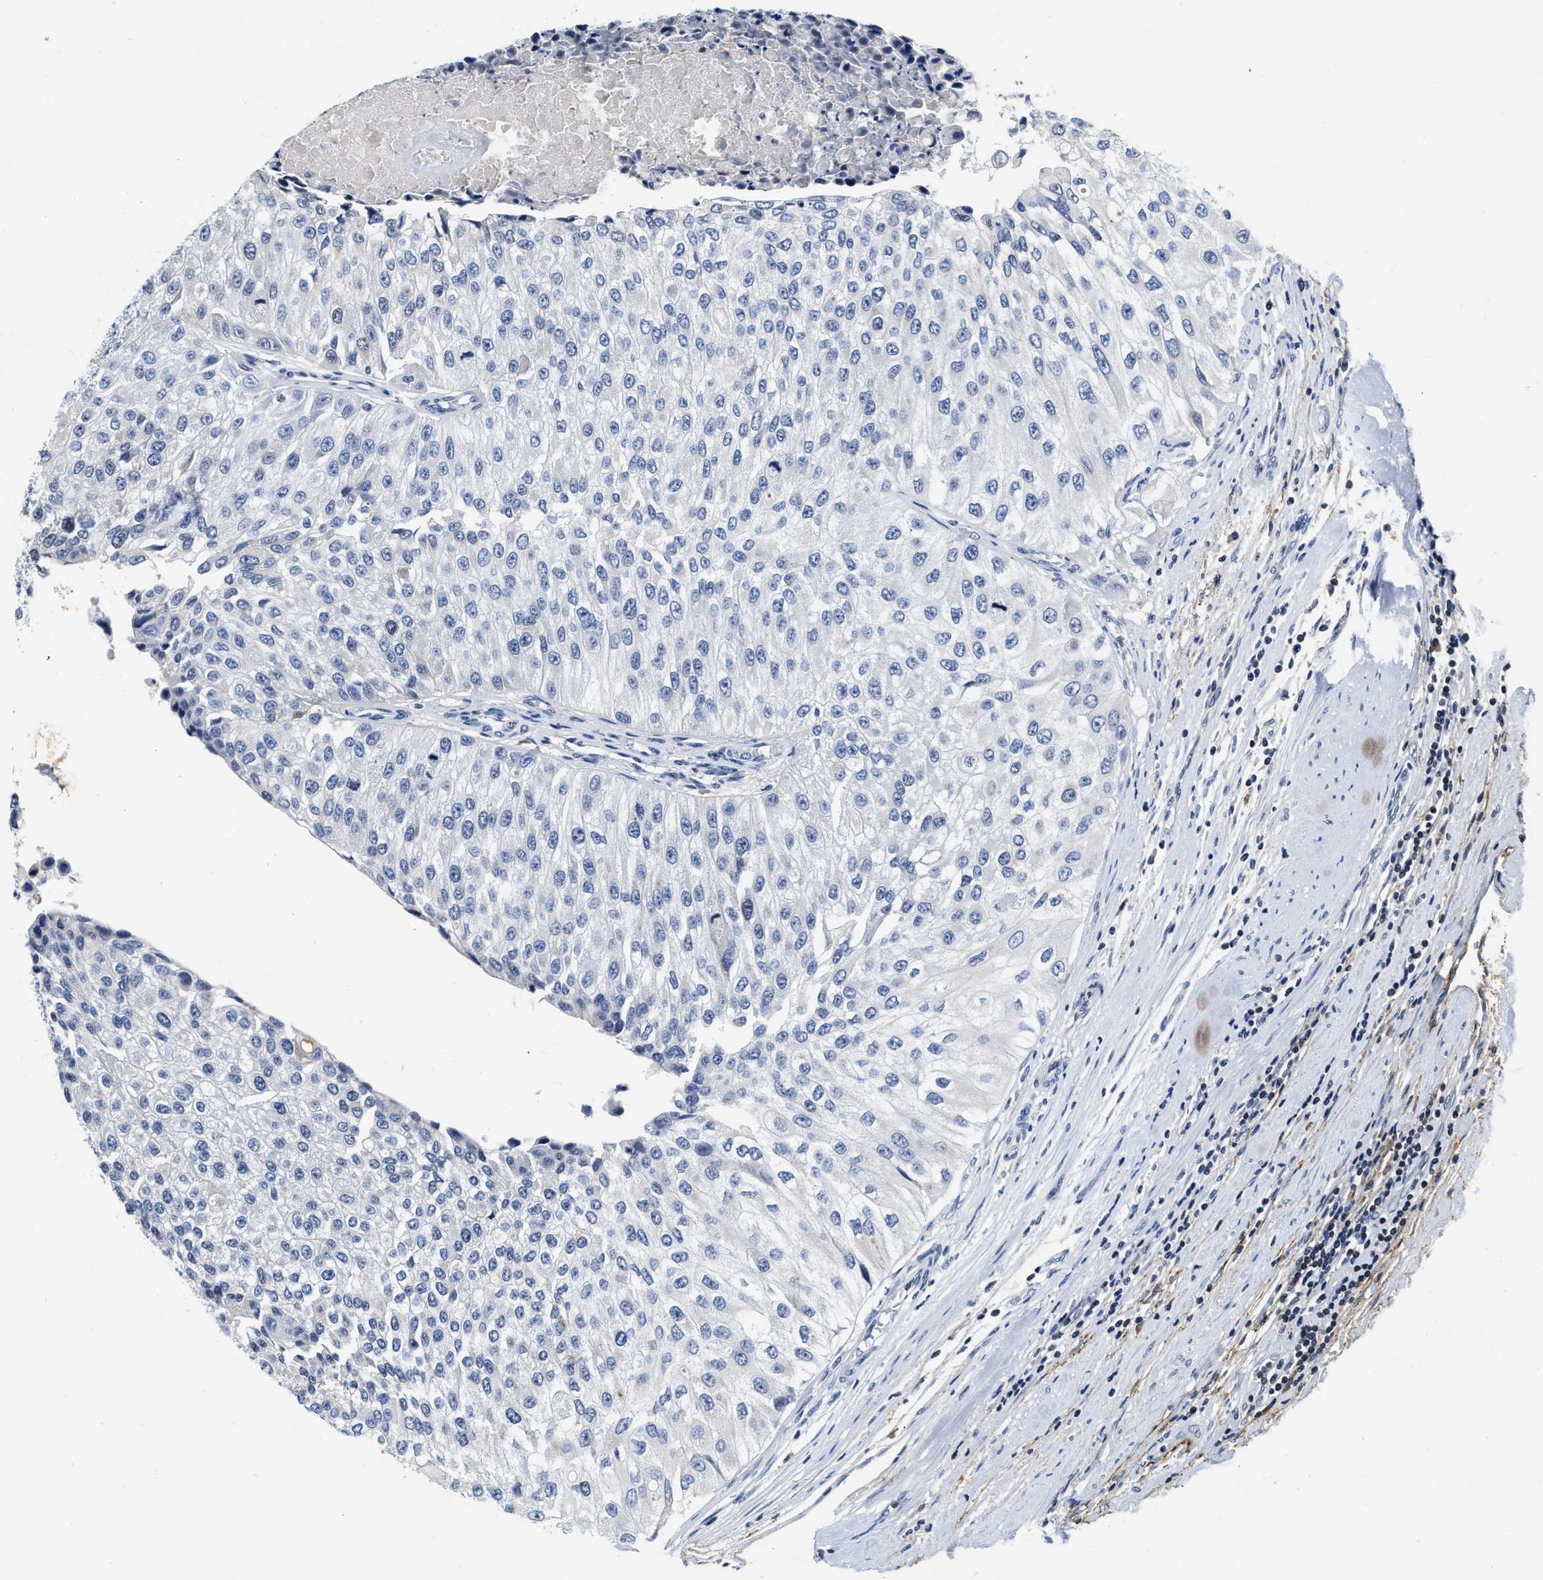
{"staining": {"intensity": "negative", "quantity": "none", "location": "none"}, "tissue": "urothelial cancer", "cell_type": "Tumor cells", "image_type": "cancer", "snomed": [{"axis": "morphology", "description": "Urothelial carcinoma, High grade"}, {"axis": "topography", "description": "Kidney"}, {"axis": "topography", "description": "Urinary bladder"}], "caption": "Image shows no protein expression in tumor cells of high-grade urothelial carcinoma tissue.", "gene": "FBLN2", "patient": {"sex": "male", "age": 77}}